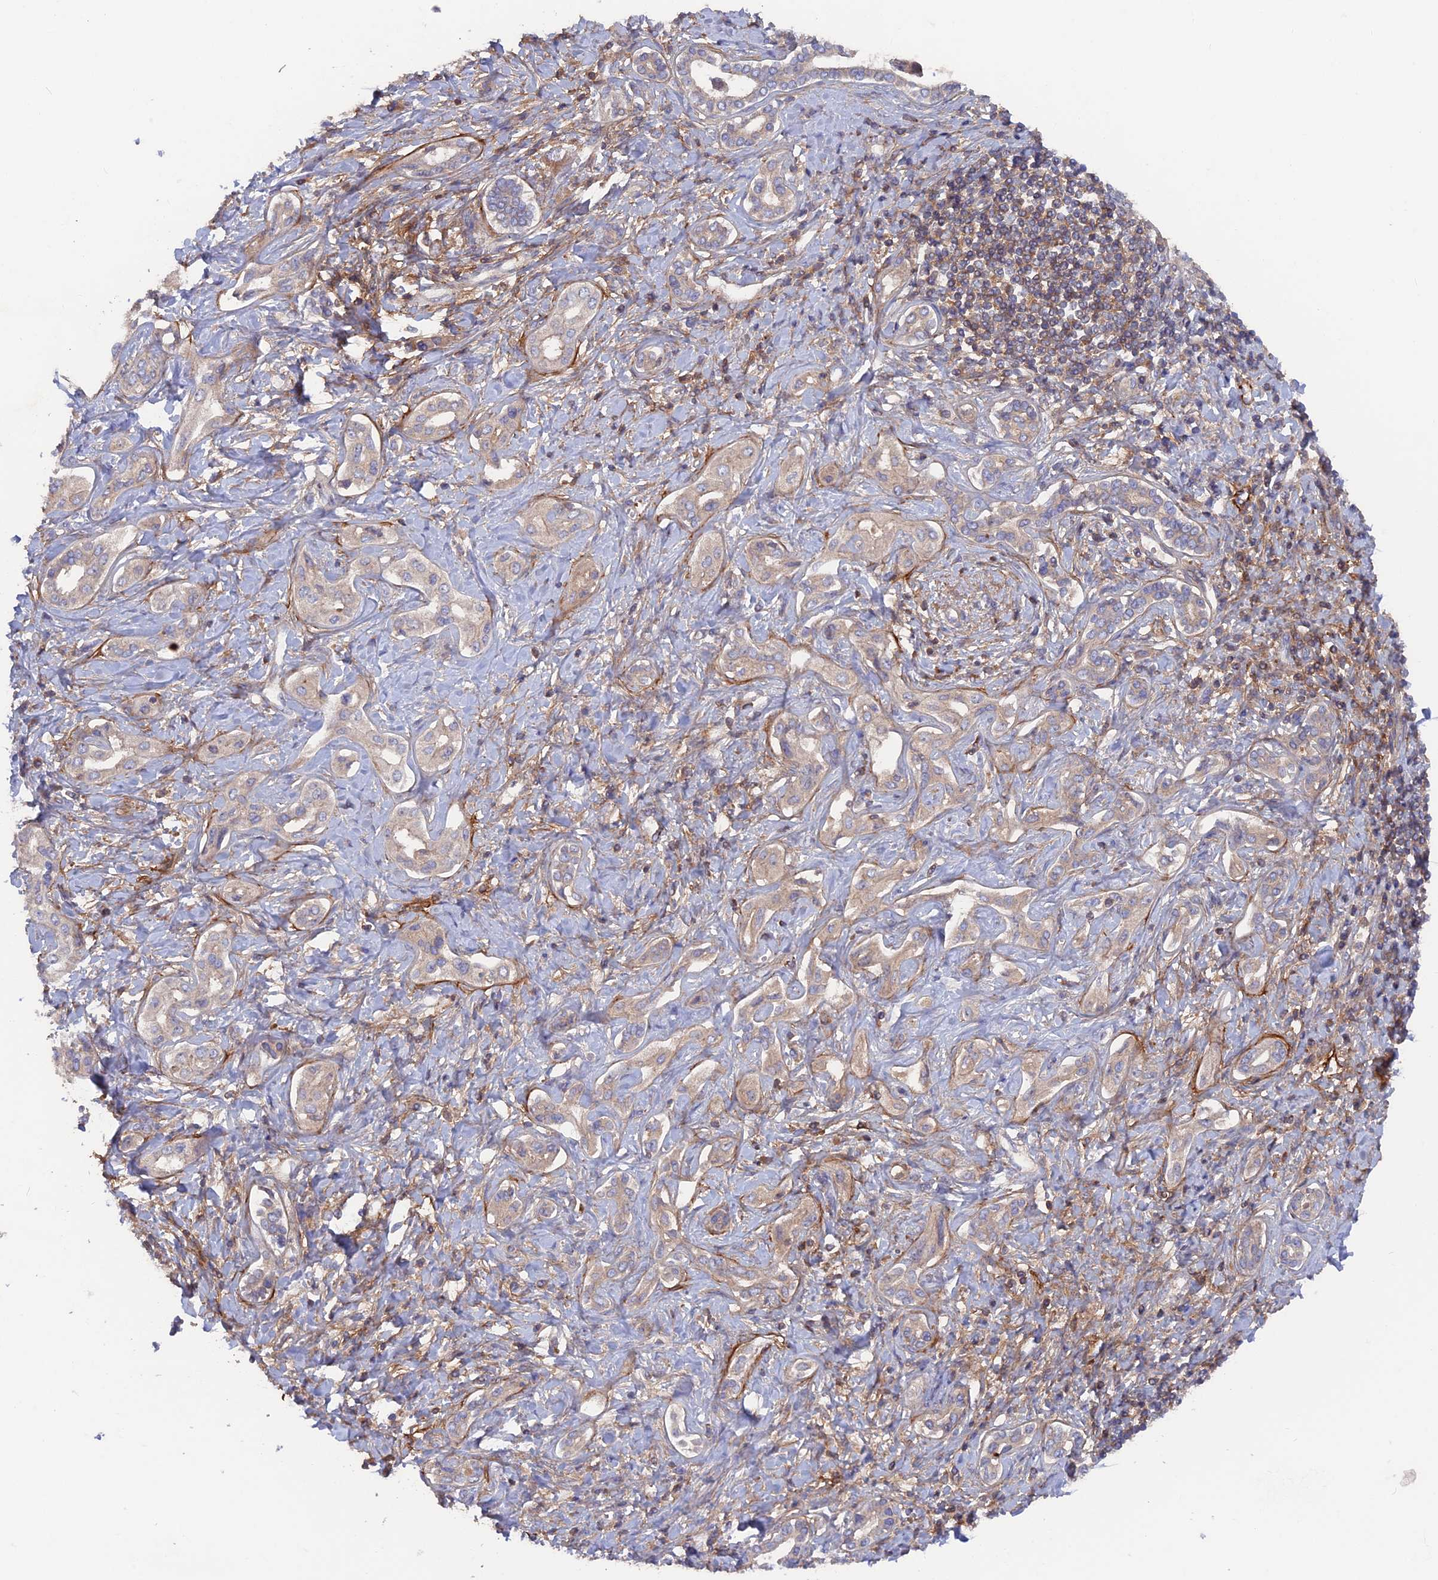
{"staining": {"intensity": "negative", "quantity": "none", "location": "none"}, "tissue": "liver cancer", "cell_type": "Tumor cells", "image_type": "cancer", "snomed": [{"axis": "morphology", "description": "Cholangiocarcinoma"}, {"axis": "topography", "description": "Liver"}], "caption": "Human cholangiocarcinoma (liver) stained for a protein using immunohistochemistry exhibits no staining in tumor cells.", "gene": "CPNE7", "patient": {"sex": "female", "age": 77}}